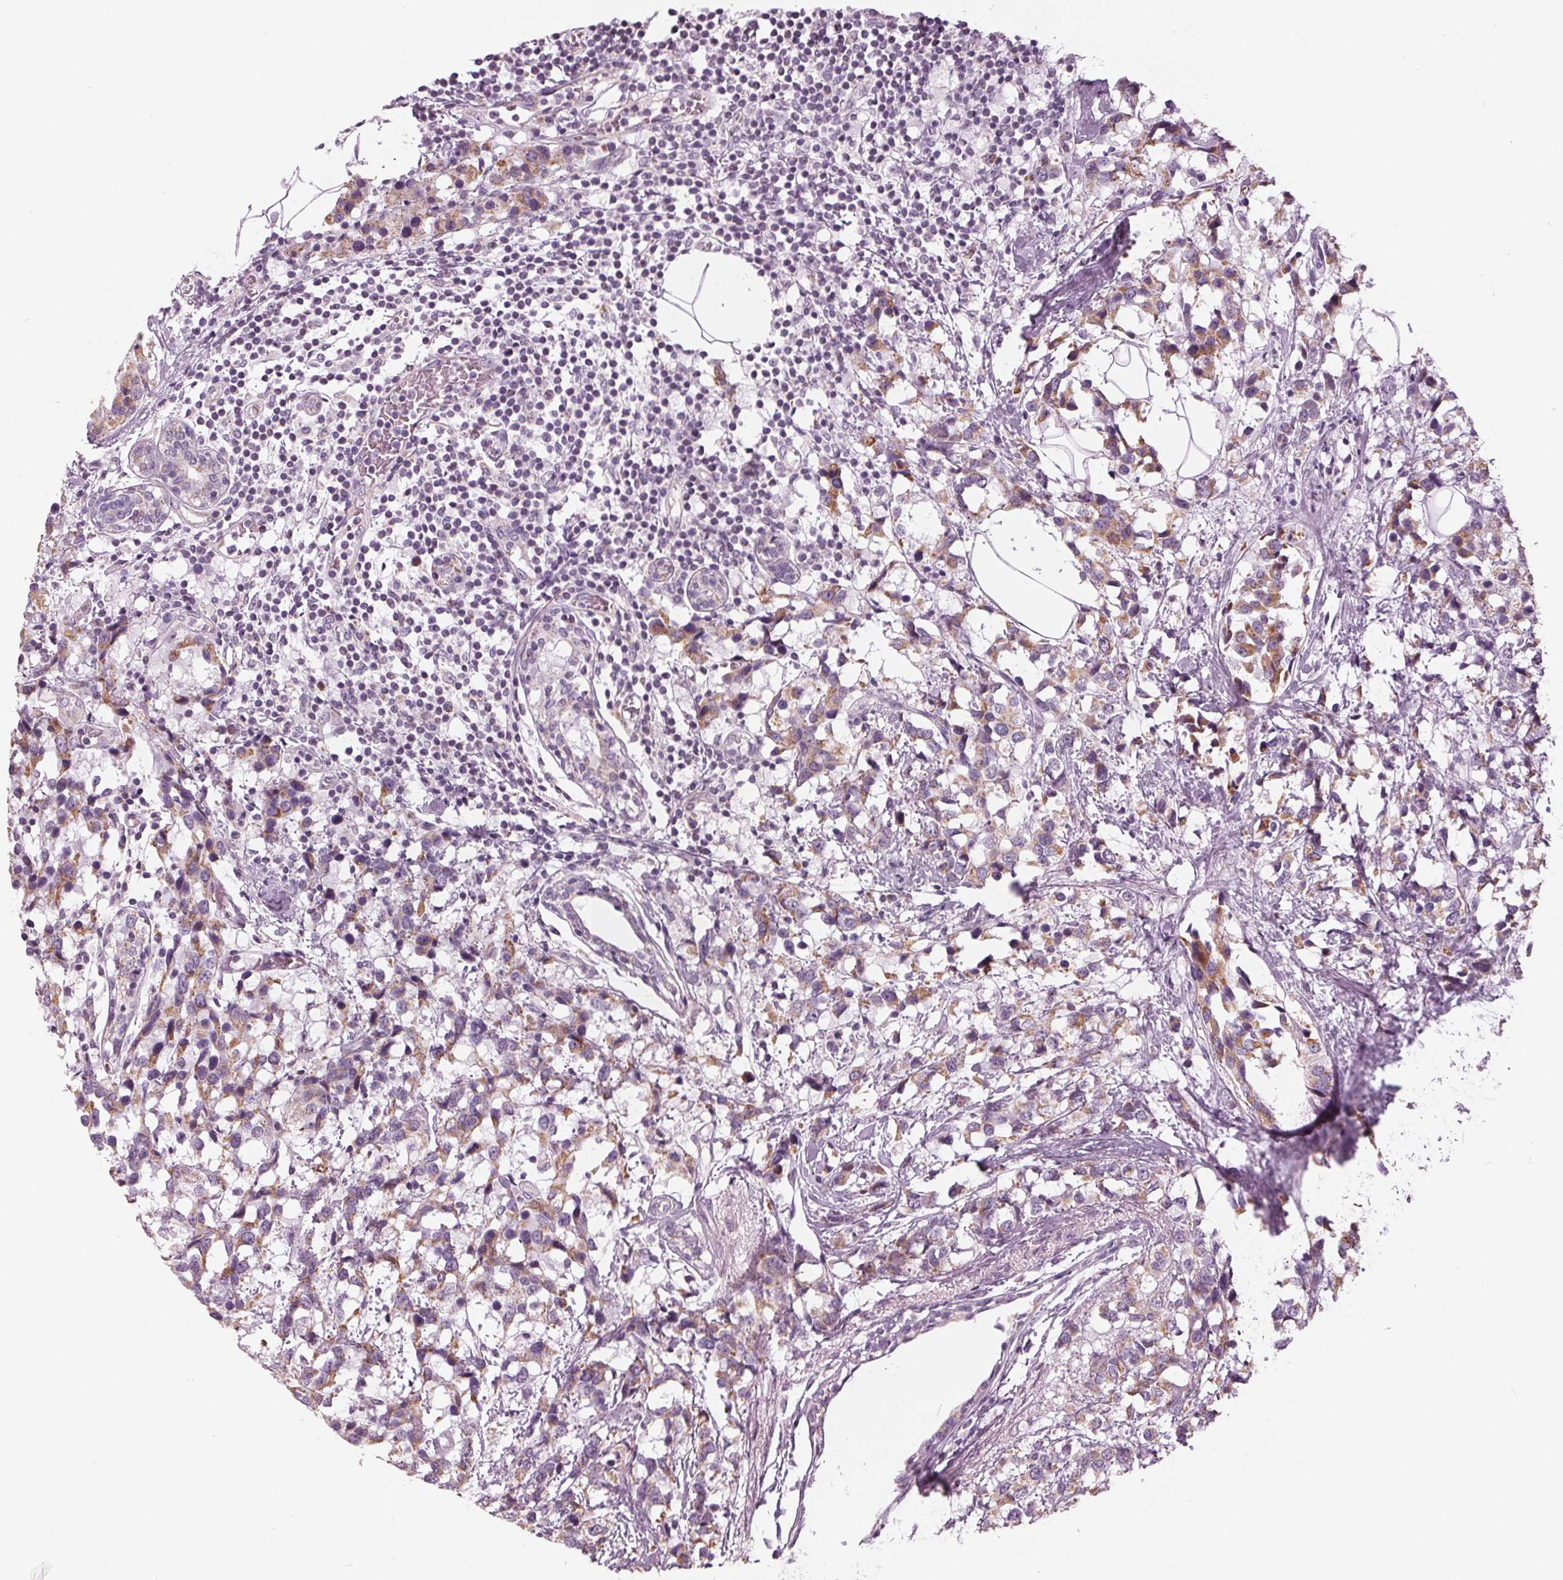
{"staining": {"intensity": "moderate", "quantity": "25%-75%", "location": "cytoplasmic/membranous"}, "tissue": "breast cancer", "cell_type": "Tumor cells", "image_type": "cancer", "snomed": [{"axis": "morphology", "description": "Lobular carcinoma"}, {"axis": "topography", "description": "Breast"}], "caption": "IHC of breast cancer (lobular carcinoma) displays medium levels of moderate cytoplasmic/membranous positivity in about 25%-75% of tumor cells. (Brightfield microscopy of DAB IHC at high magnification).", "gene": "SAMD4A", "patient": {"sex": "female", "age": 59}}